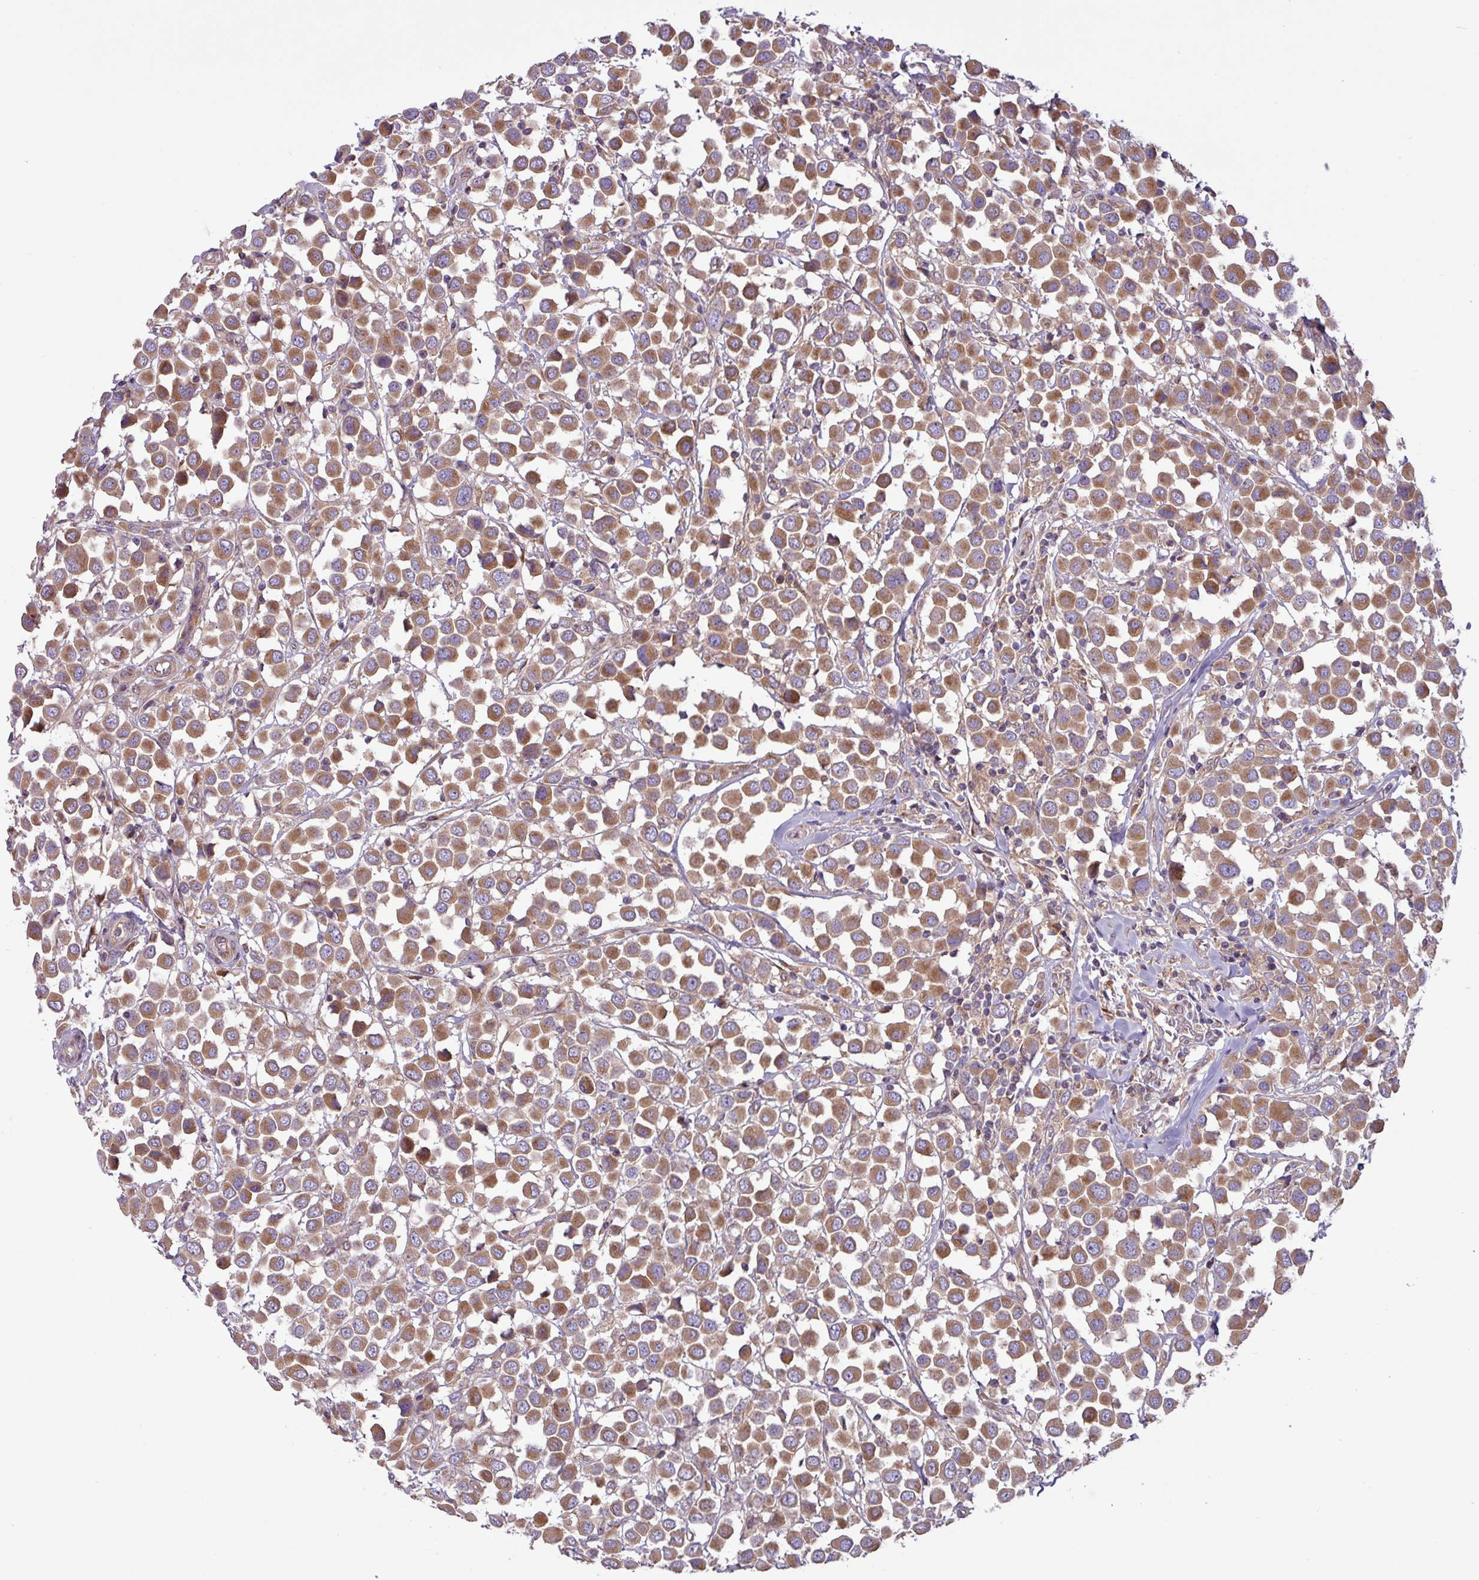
{"staining": {"intensity": "moderate", "quantity": ">75%", "location": "cytoplasmic/membranous"}, "tissue": "breast cancer", "cell_type": "Tumor cells", "image_type": "cancer", "snomed": [{"axis": "morphology", "description": "Duct carcinoma"}, {"axis": "topography", "description": "Breast"}], "caption": "Immunohistochemistry (IHC) histopathology image of human infiltrating ductal carcinoma (breast) stained for a protein (brown), which displays medium levels of moderate cytoplasmic/membranous expression in approximately >75% of tumor cells.", "gene": "RAB19", "patient": {"sex": "female", "age": 61}}